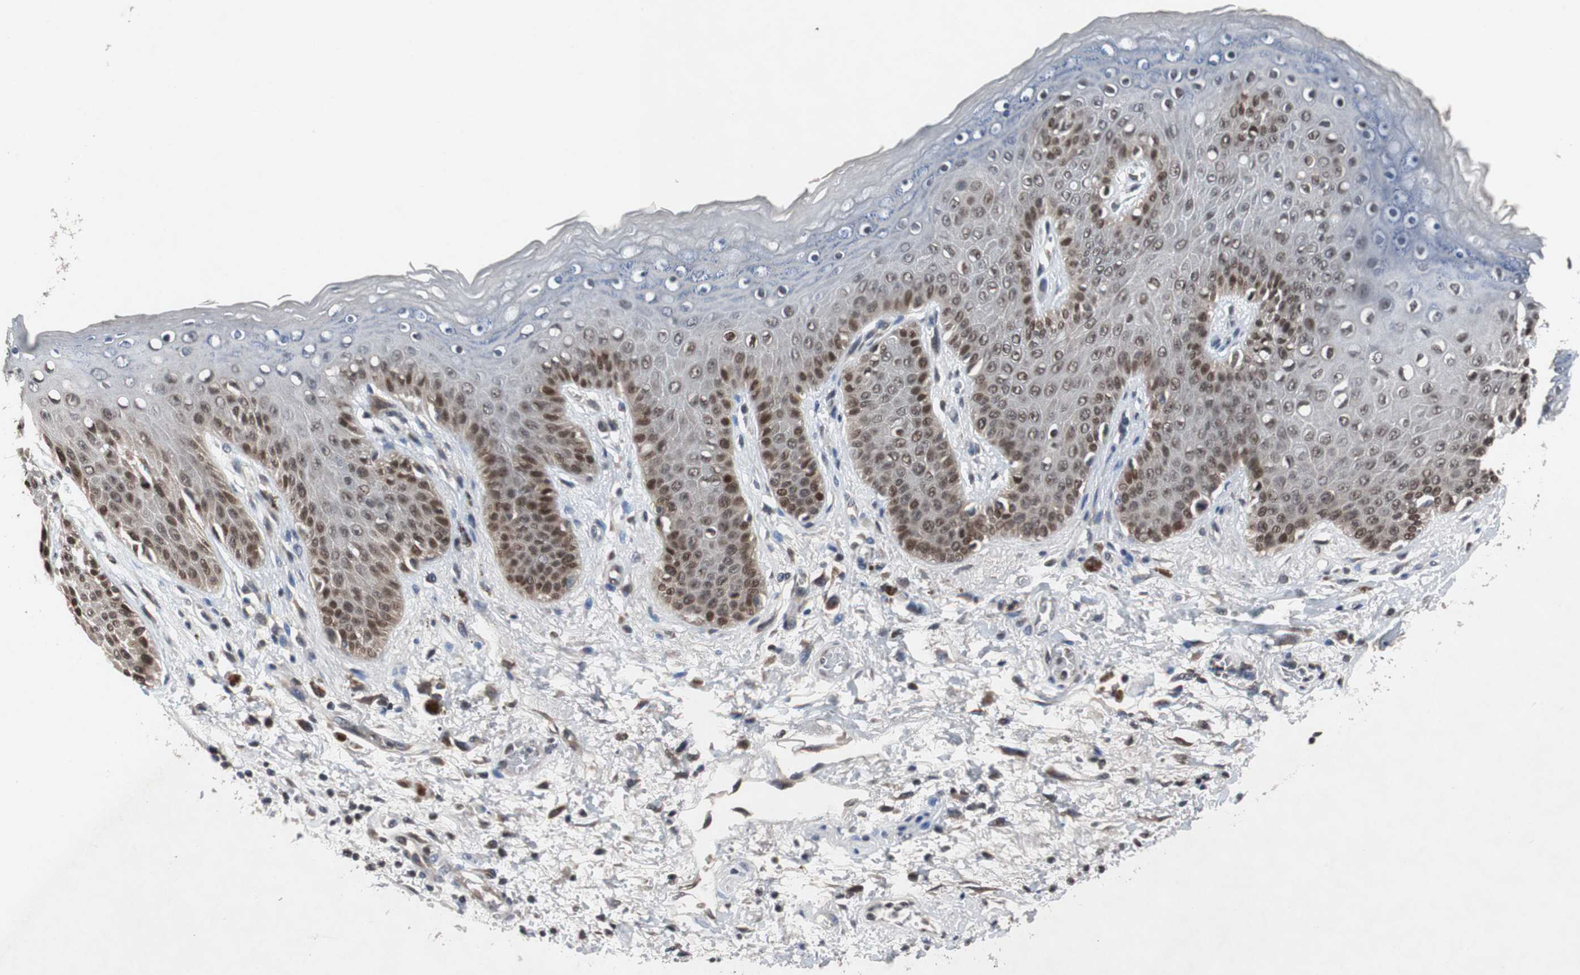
{"staining": {"intensity": "moderate", "quantity": "25%-75%", "location": "nuclear"}, "tissue": "skin", "cell_type": "Epidermal cells", "image_type": "normal", "snomed": [{"axis": "morphology", "description": "Normal tissue, NOS"}, {"axis": "topography", "description": "Anal"}], "caption": "IHC micrograph of benign skin: human skin stained using immunohistochemistry displays medium levels of moderate protein expression localized specifically in the nuclear of epidermal cells, appearing as a nuclear brown color.", "gene": "TP63", "patient": {"sex": "female", "age": 46}}